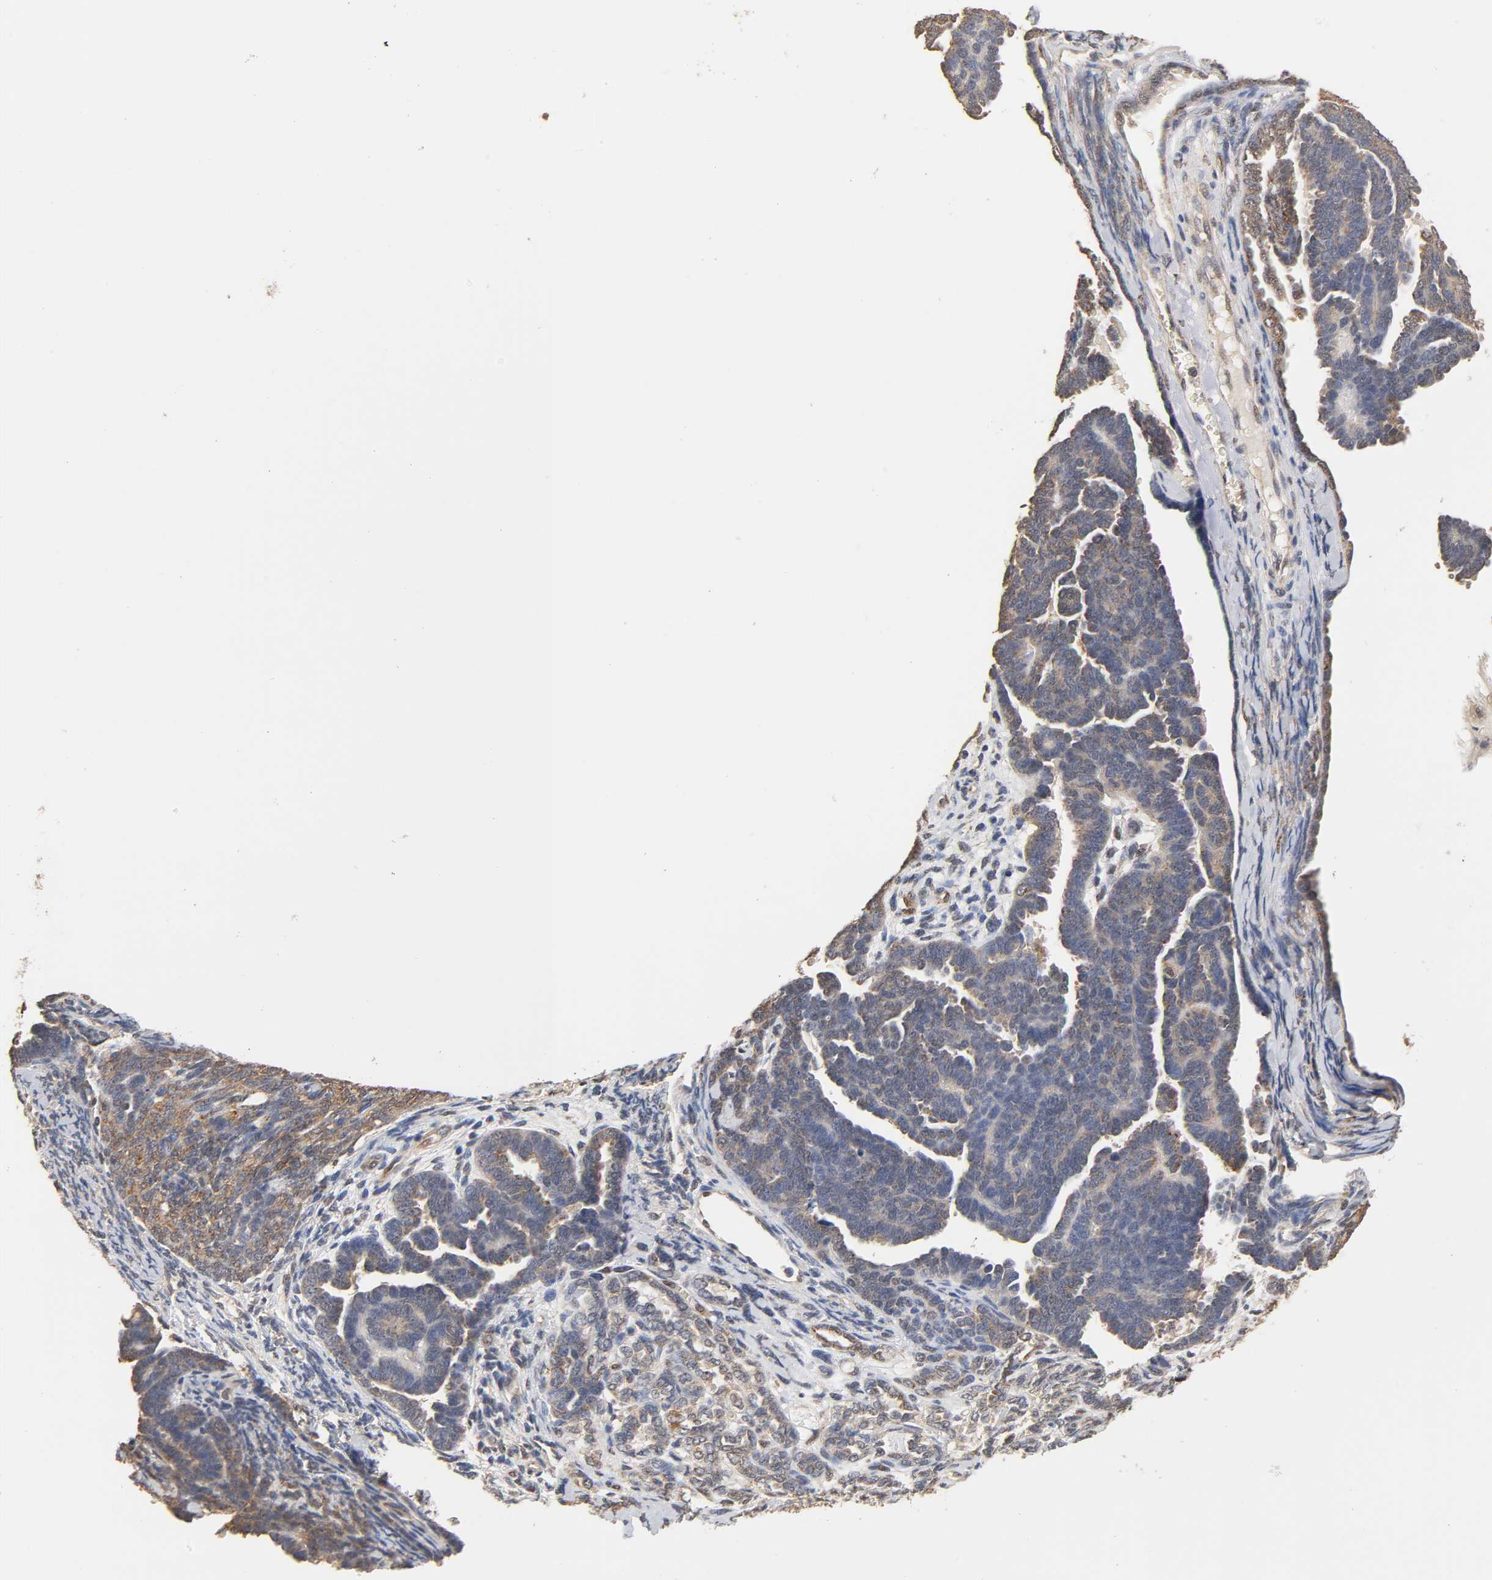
{"staining": {"intensity": "weak", "quantity": "25%-75%", "location": "cytoplasmic/membranous"}, "tissue": "endometrial cancer", "cell_type": "Tumor cells", "image_type": "cancer", "snomed": [{"axis": "morphology", "description": "Neoplasm, malignant, NOS"}, {"axis": "topography", "description": "Endometrium"}], "caption": "Endometrial malignant neoplasm was stained to show a protein in brown. There is low levels of weak cytoplasmic/membranous expression in about 25%-75% of tumor cells.", "gene": "PKN1", "patient": {"sex": "female", "age": 74}}